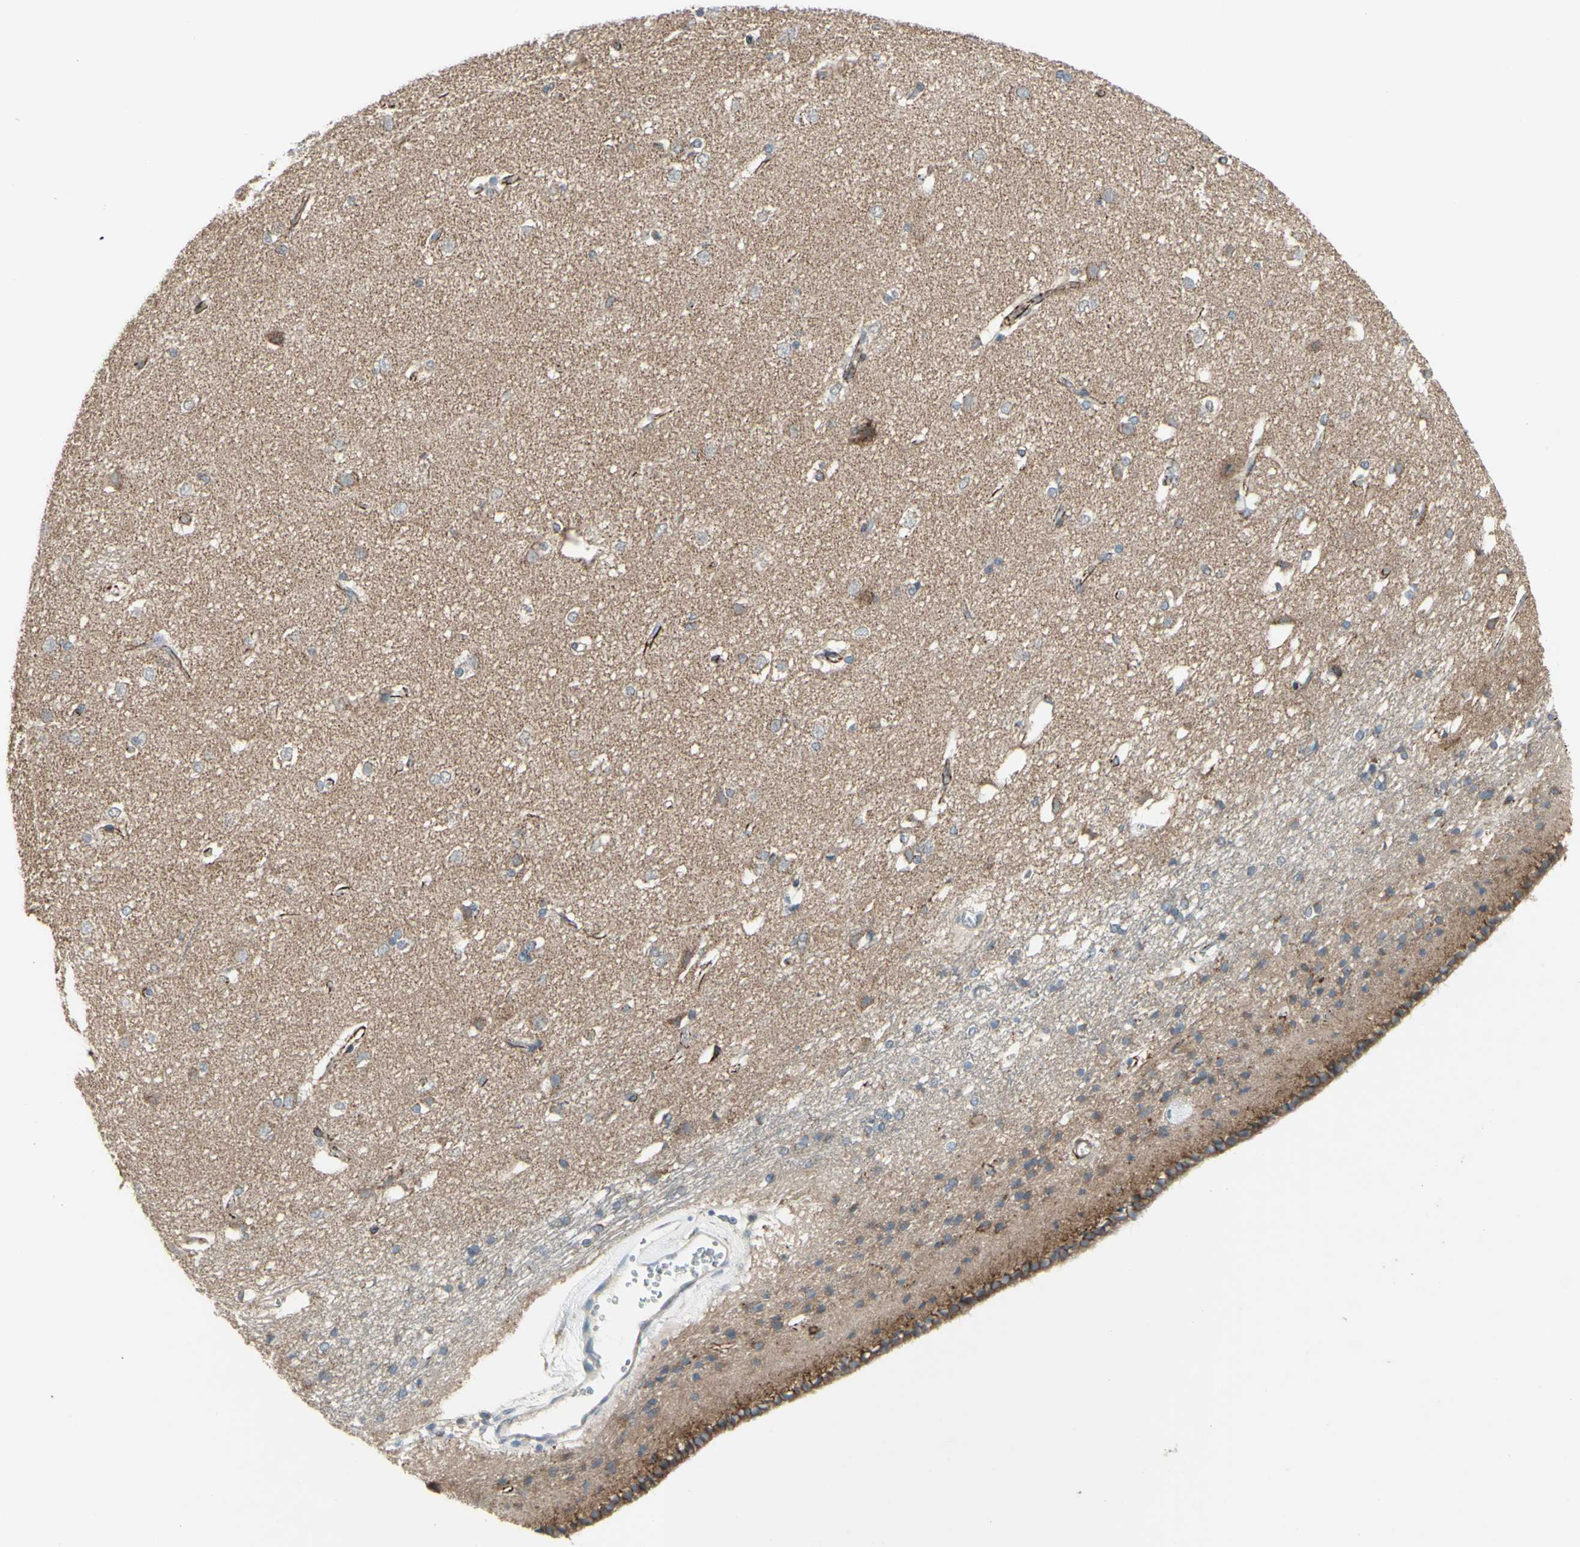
{"staining": {"intensity": "weak", "quantity": "<25%", "location": "cytoplasmic/membranous"}, "tissue": "caudate", "cell_type": "Glial cells", "image_type": "normal", "snomed": [{"axis": "morphology", "description": "Normal tissue, NOS"}, {"axis": "topography", "description": "Lateral ventricle wall"}], "caption": "This image is of unremarkable caudate stained with immunohistochemistry to label a protein in brown with the nuclei are counter-stained blue. There is no staining in glial cells. (Stains: DAB (3,3'-diaminobenzidine) IHC with hematoxylin counter stain, Microscopy: brightfield microscopy at high magnification).", "gene": "FAM171B", "patient": {"sex": "female", "age": 19}}